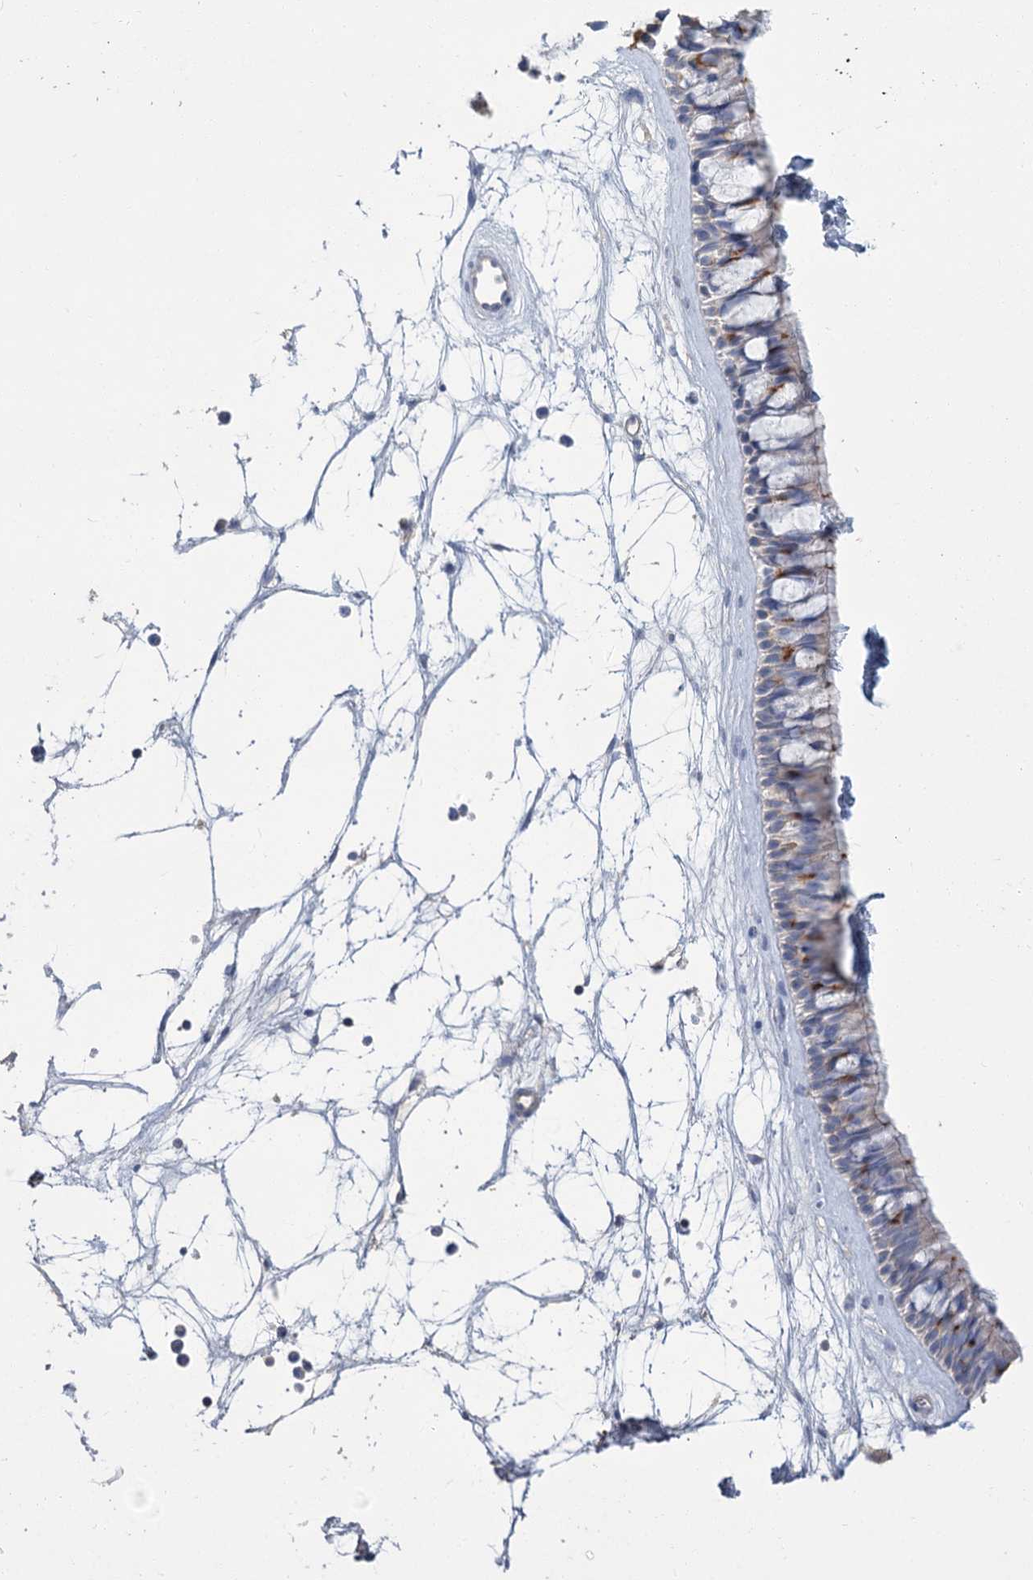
{"staining": {"intensity": "weak", "quantity": "<25%", "location": "cytoplasmic/membranous"}, "tissue": "nasopharynx", "cell_type": "Respiratory epithelial cells", "image_type": "normal", "snomed": [{"axis": "morphology", "description": "Normal tissue, NOS"}, {"axis": "topography", "description": "Nasopharynx"}], "caption": "Protein analysis of unremarkable nasopharynx exhibits no significant expression in respiratory epithelial cells.", "gene": "SLC9A3", "patient": {"sex": "male", "age": 64}}